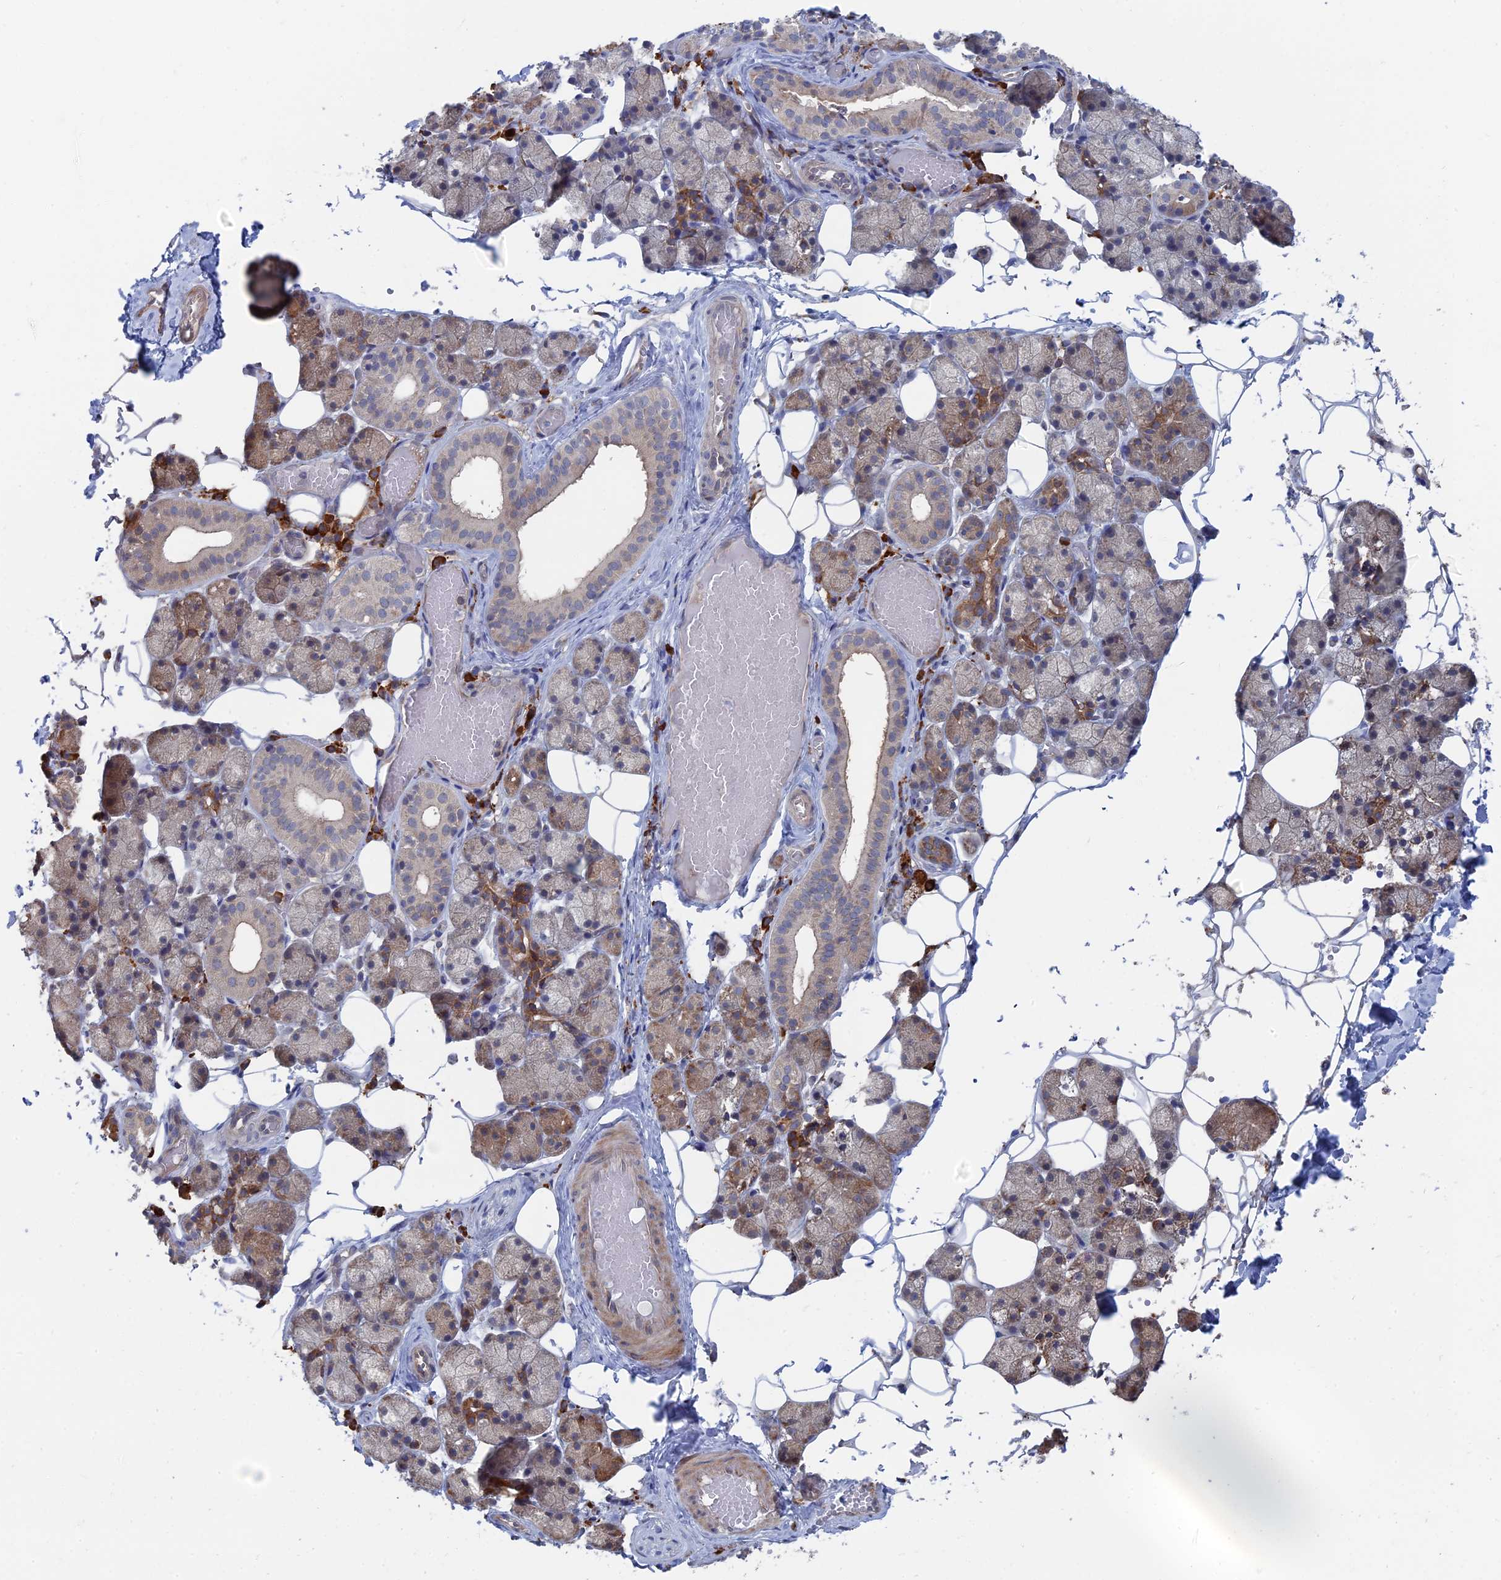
{"staining": {"intensity": "moderate", "quantity": "<25%", "location": "cytoplasmic/membranous"}, "tissue": "salivary gland", "cell_type": "Glandular cells", "image_type": "normal", "snomed": [{"axis": "morphology", "description": "Normal tissue, NOS"}, {"axis": "topography", "description": "Salivary gland"}], "caption": "The immunohistochemical stain highlights moderate cytoplasmic/membranous positivity in glandular cells of benign salivary gland. (Brightfield microscopy of DAB IHC at high magnification).", "gene": "BPIFB6", "patient": {"sex": "female", "age": 33}}